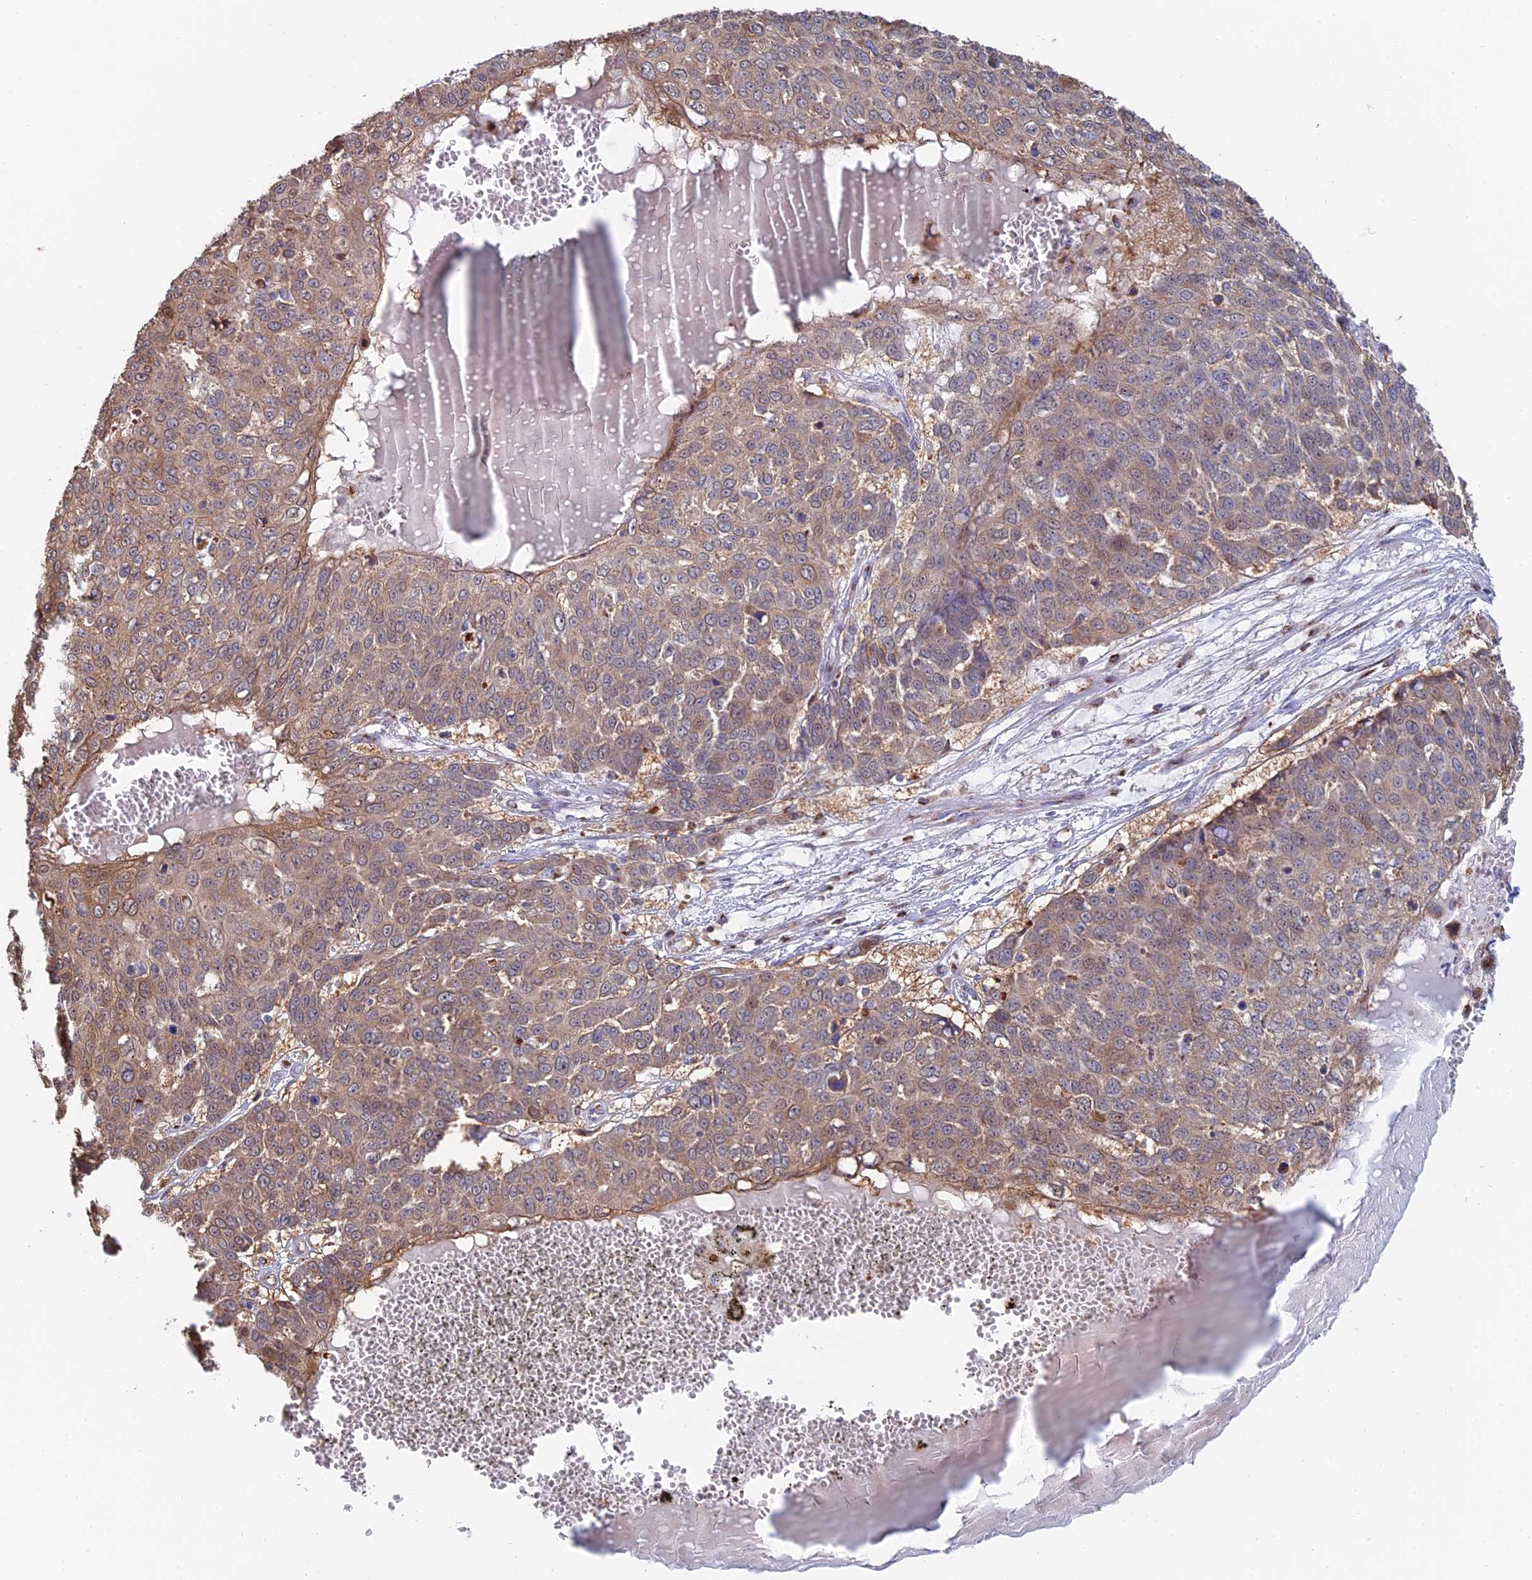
{"staining": {"intensity": "weak", "quantity": ">75%", "location": "cytoplasmic/membranous"}, "tissue": "skin cancer", "cell_type": "Tumor cells", "image_type": "cancer", "snomed": [{"axis": "morphology", "description": "Squamous cell carcinoma, NOS"}, {"axis": "topography", "description": "Skin"}], "caption": "About >75% of tumor cells in skin cancer (squamous cell carcinoma) exhibit weak cytoplasmic/membranous protein positivity as visualized by brown immunohistochemical staining.", "gene": "HS2ST1", "patient": {"sex": "male", "age": 71}}